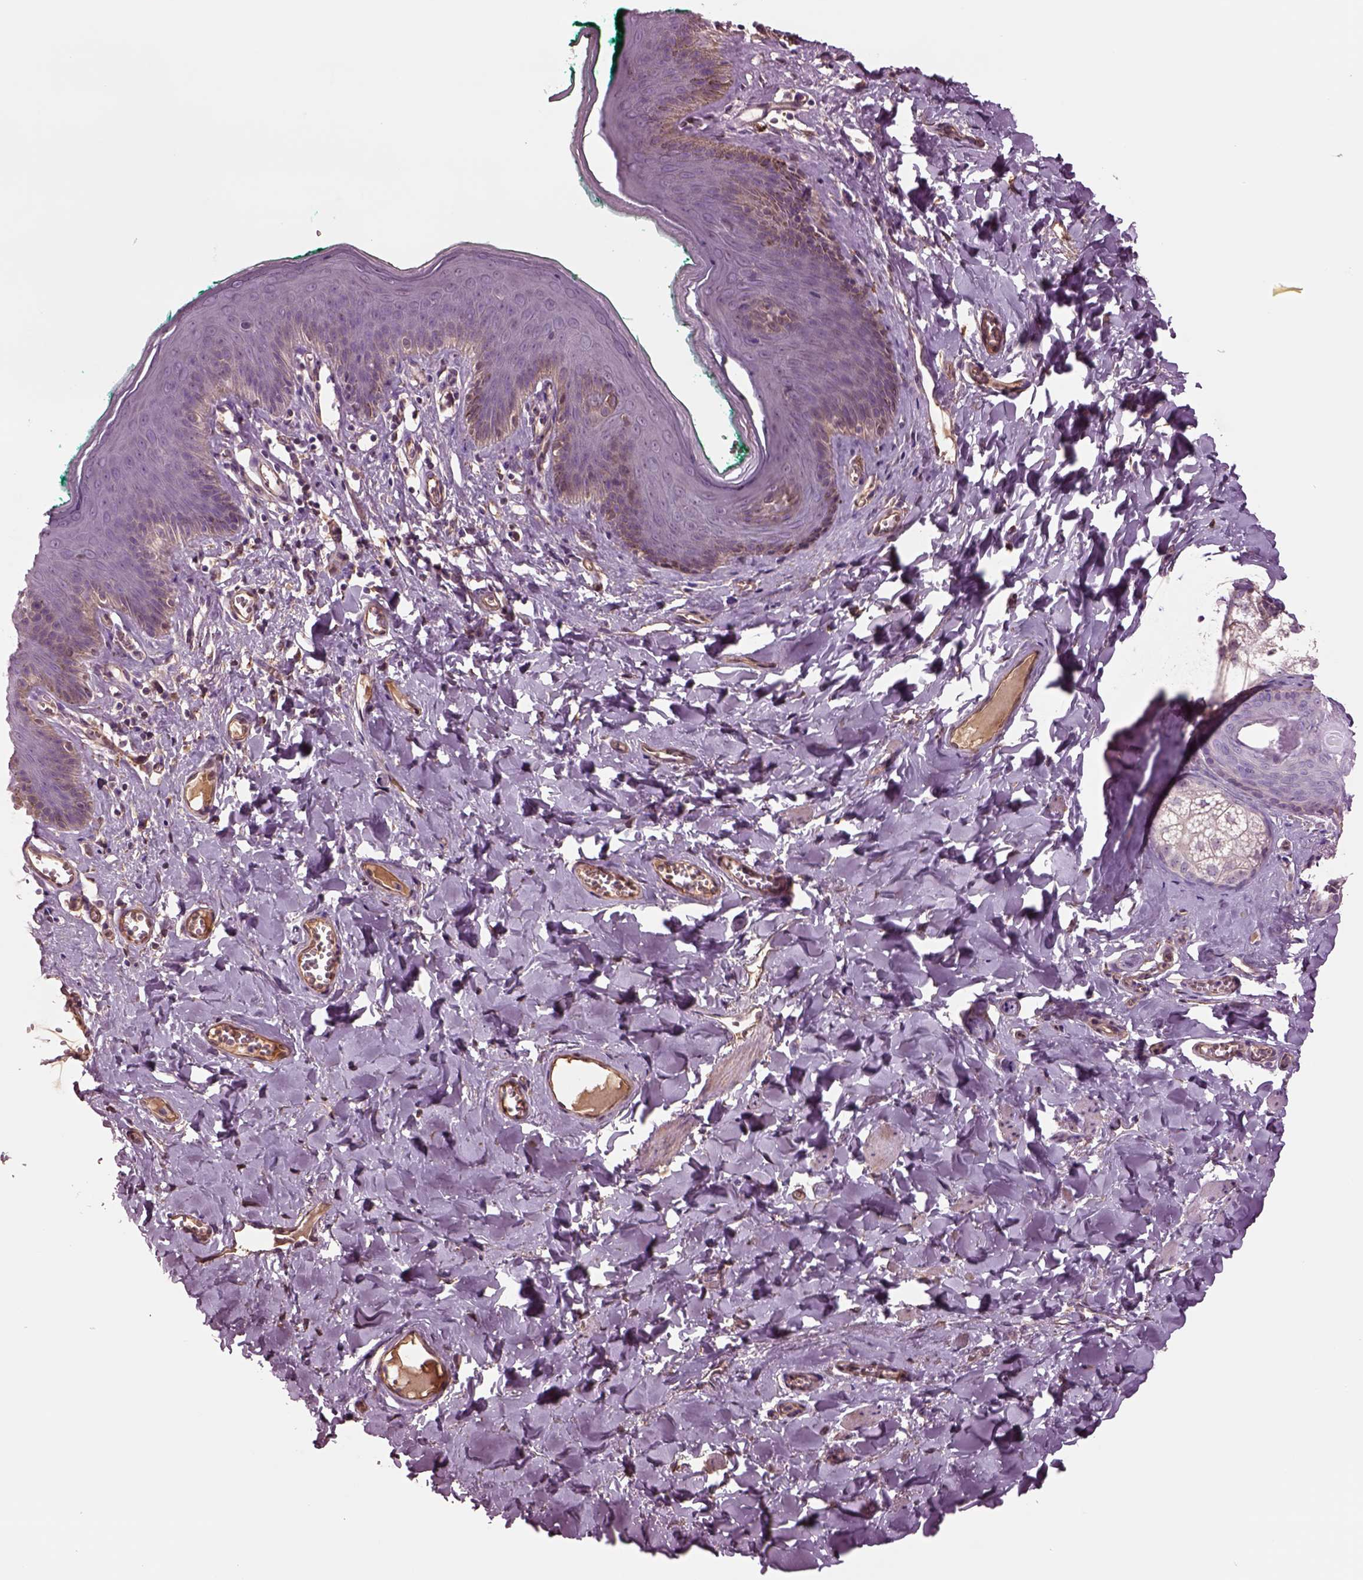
{"staining": {"intensity": "negative", "quantity": "none", "location": "none"}, "tissue": "skin", "cell_type": "Epidermal cells", "image_type": "normal", "snomed": [{"axis": "morphology", "description": "Normal tissue, NOS"}, {"axis": "topography", "description": "Vulva"}, {"axis": "topography", "description": "Peripheral nerve tissue"}], "caption": "Immunohistochemistry (IHC) histopathology image of unremarkable skin: skin stained with DAB displays no significant protein staining in epidermal cells. Nuclei are stained in blue.", "gene": "HTR1B", "patient": {"sex": "female", "age": 66}}